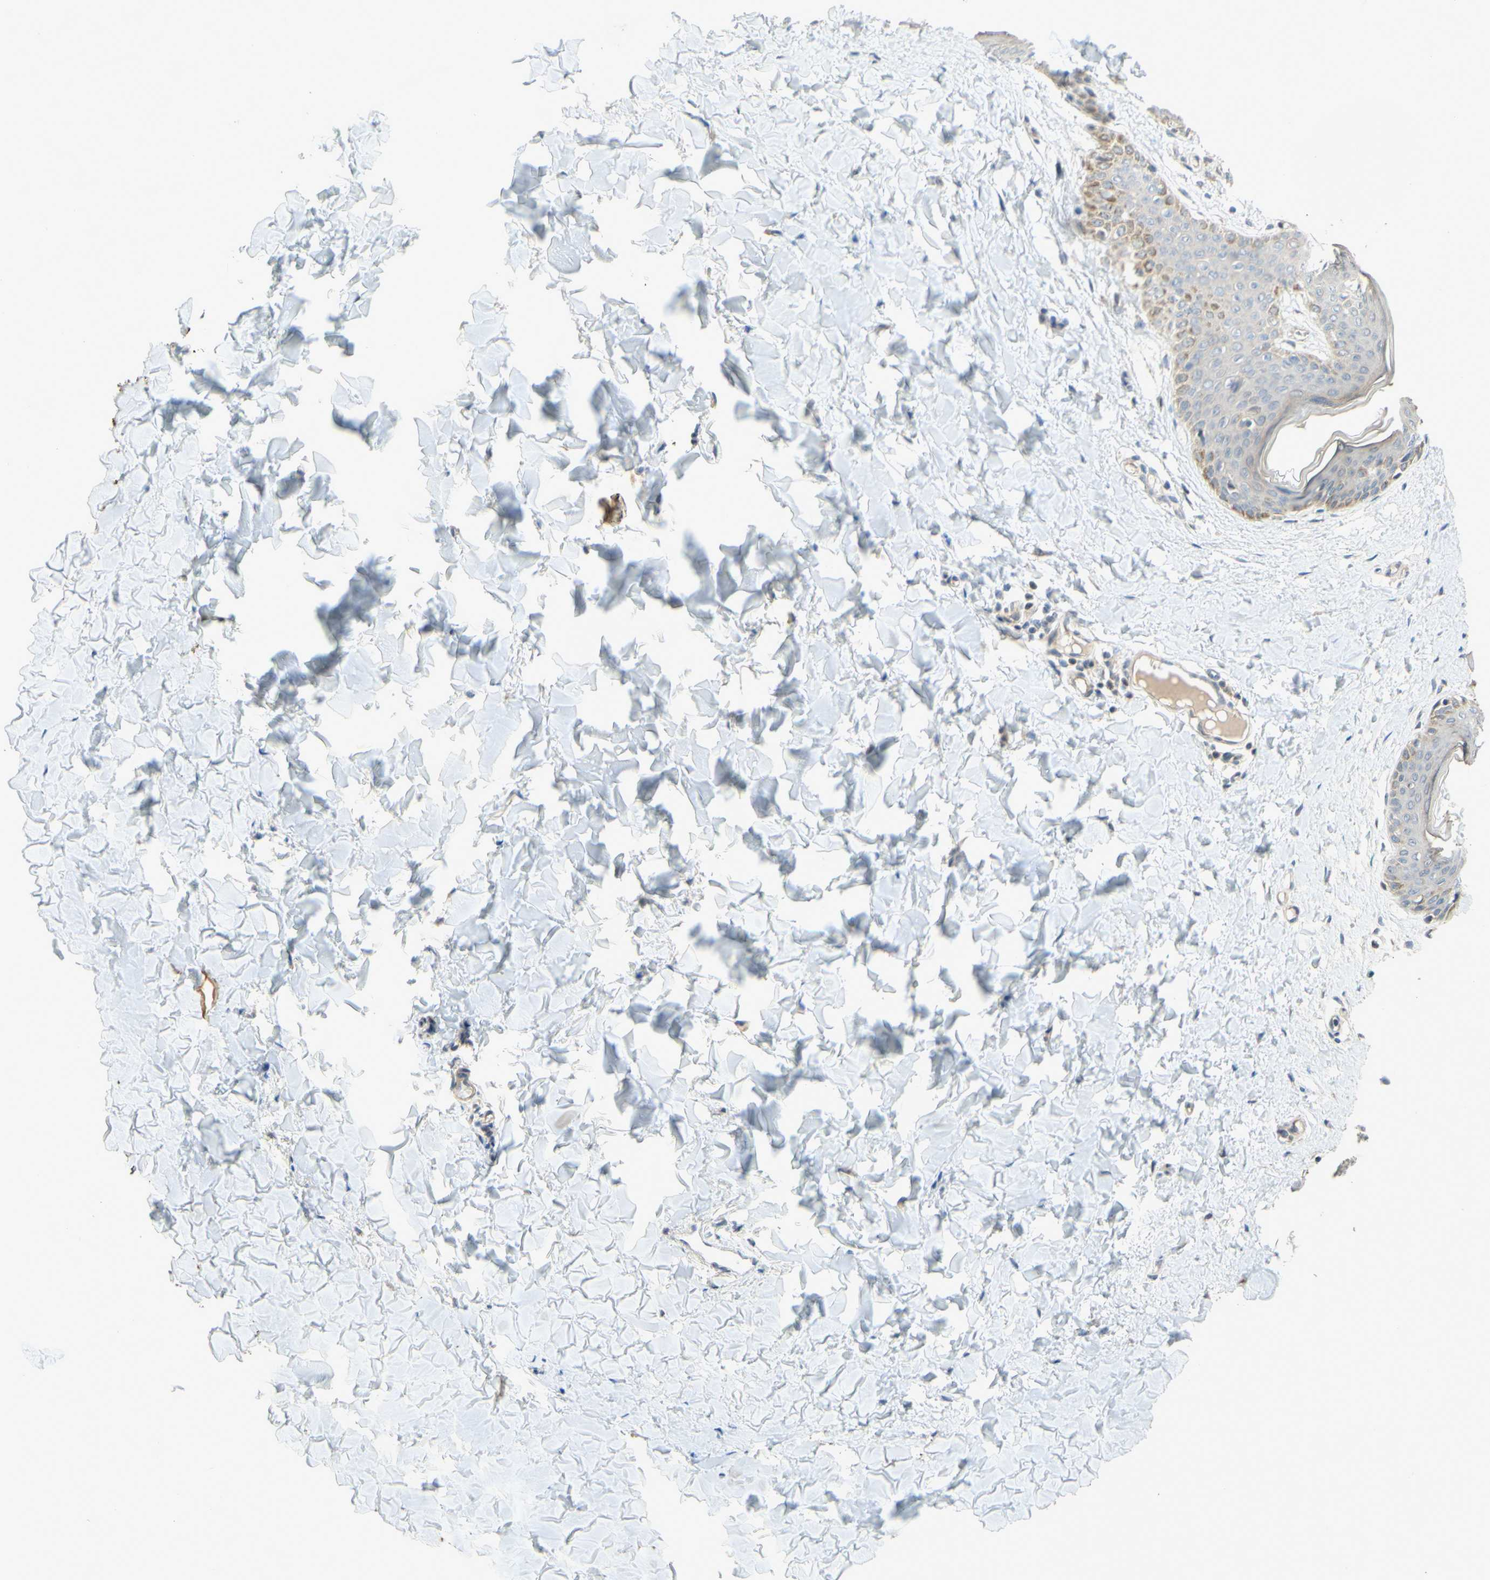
{"staining": {"intensity": "negative", "quantity": "none", "location": "none"}, "tissue": "skin", "cell_type": "Fibroblasts", "image_type": "normal", "snomed": [{"axis": "morphology", "description": "Normal tissue, NOS"}, {"axis": "topography", "description": "Skin"}], "caption": "Immunohistochemistry histopathology image of normal human skin stained for a protein (brown), which reveals no expression in fibroblasts.", "gene": "GATA1", "patient": {"sex": "female", "age": 17}}